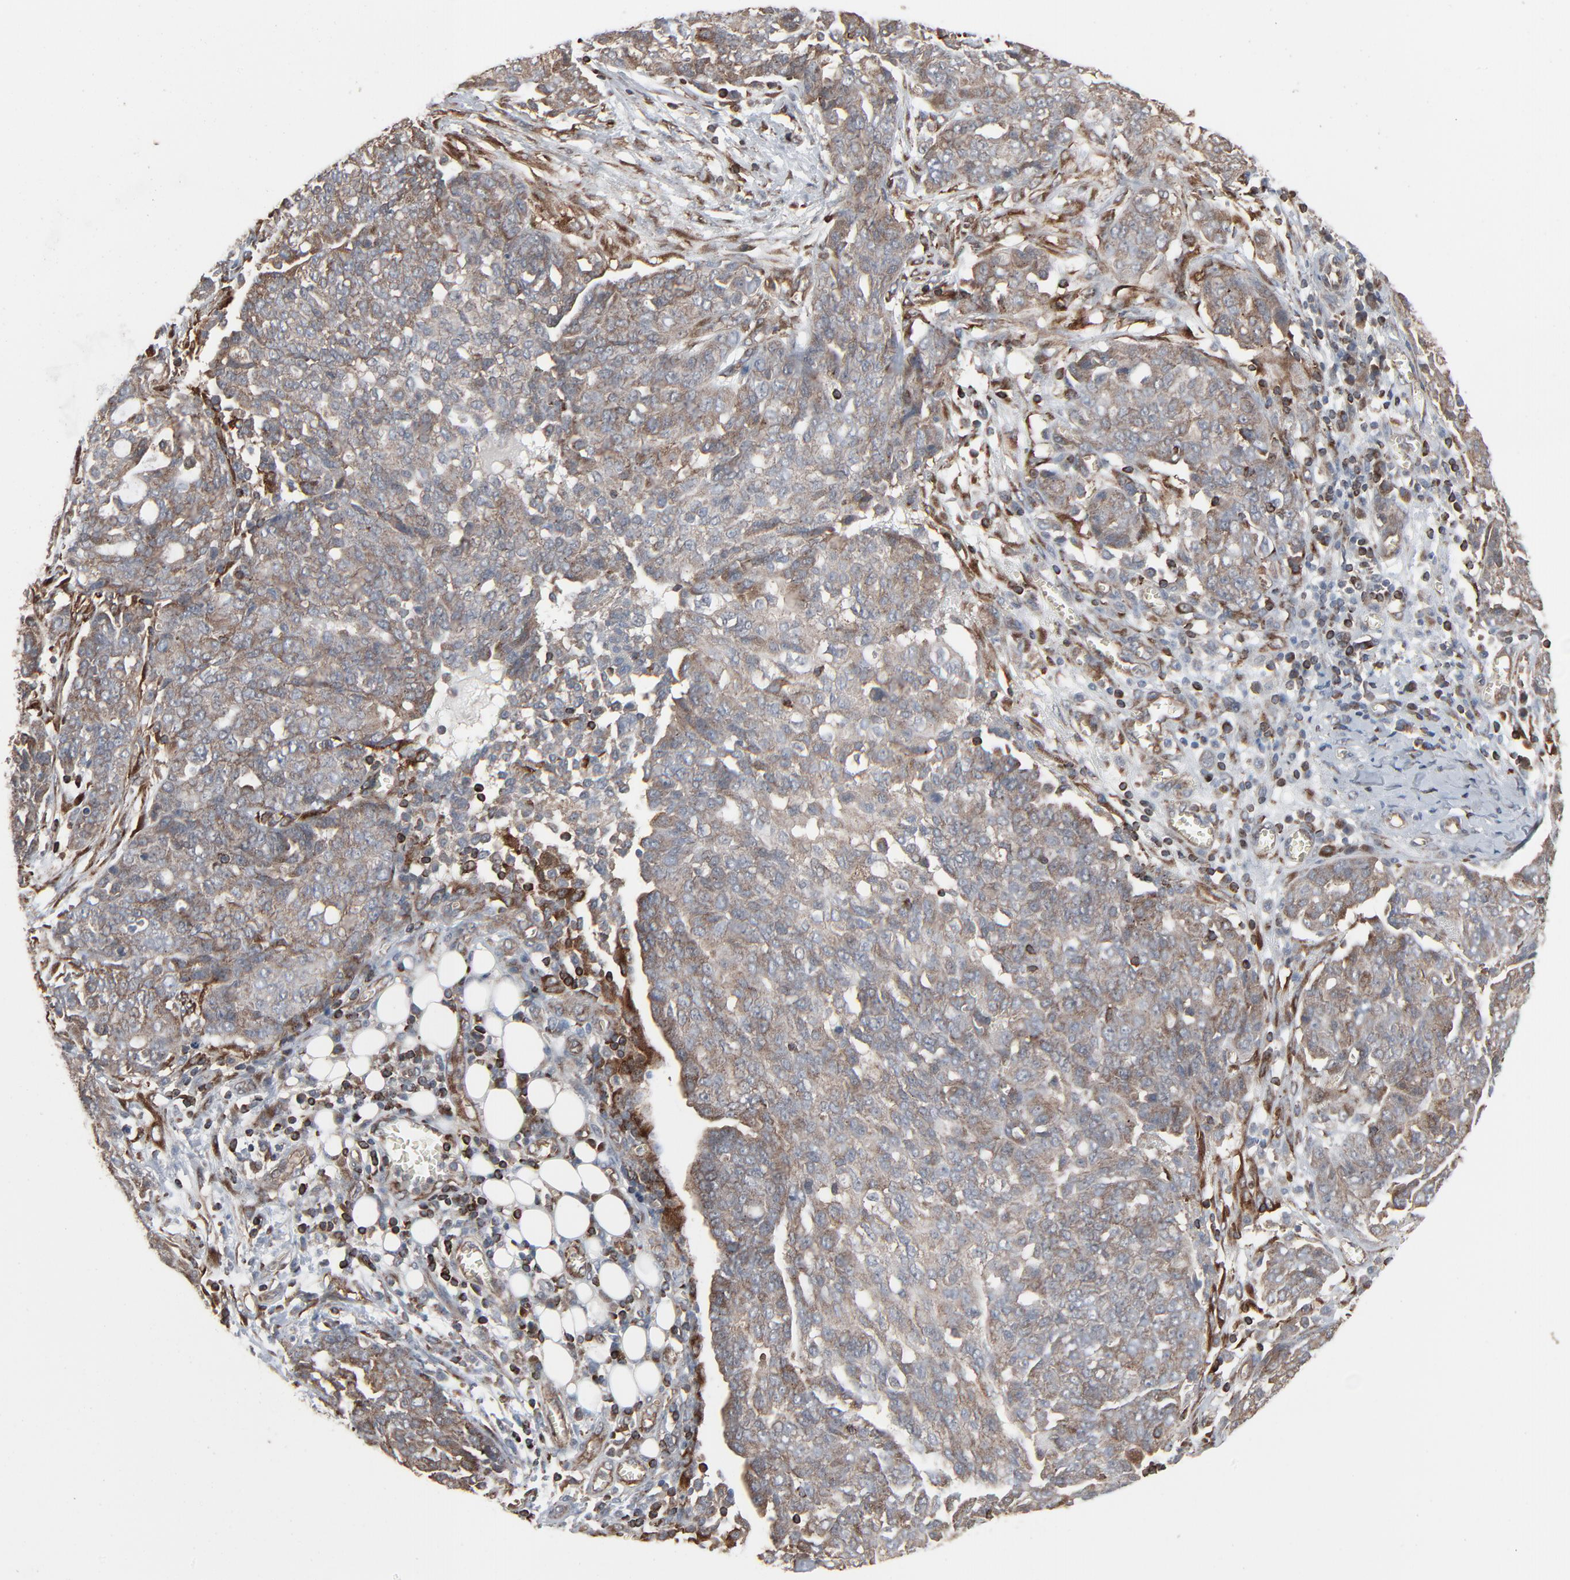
{"staining": {"intensity": "weak", "quantity": "<25%", "location": "cytoplasmic/membranous"}, "tissue": "ovarian cancer", "cell_type": "Tumor cells", "image_type": "cancer", "snomed": [{"axis": "morphology", "description": "Cystadenocarcinoma, serous, NOS"}, {"axis": "topography", "description": "Soft tissue"}, {"axis": "topography", "description": "Ovary"}], "caption": "Histopathology image shows no significant protein expression in tumor cells of ovarian cancer (serous cystadenocarcinoma).", "gene": "OPTN", "patient": {"sex": "female", "age": 57}}